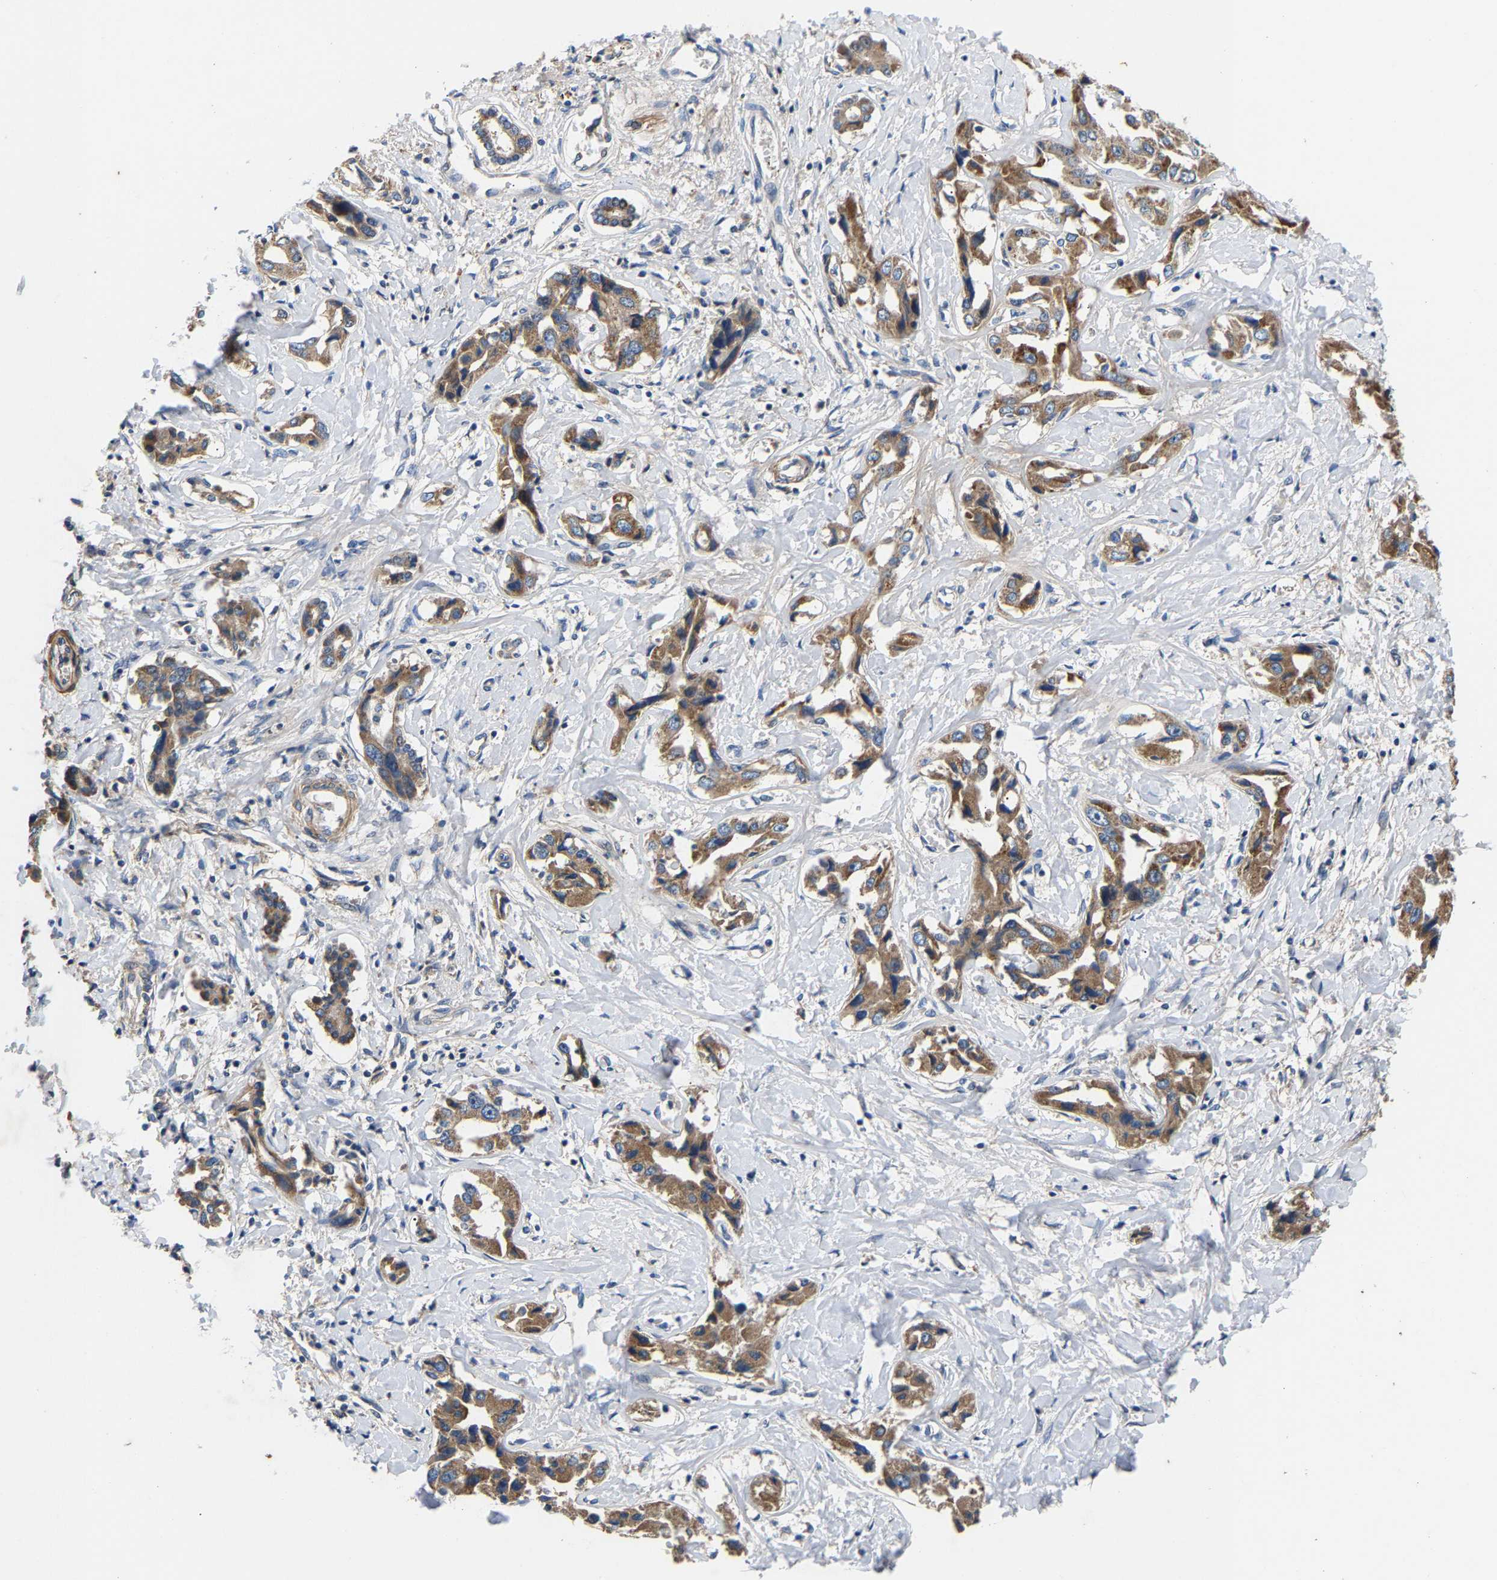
{"staining": {"intensity": "moderate", "quantity": "25%-75%", "location": "cytoplasmic/membranous"}, "tissue": "liver cancer", "cell_type": "Tumor cells", "image_type": "cancer", "snomed": [{"axis": "morphology", "description": "Cholangiocarcinoma"}, {"axis": "topography", "description": "Liver"}], "caption": "Immunohistochemistry (IHC) photomicrograph of neoplastic tissue: human liver cancer stained using immunohistochemistry (IHC) shows medium levels of moderate protein expression localized specifically in the cytoplasmic/membranous of tumor cells, appearing as a cytoplasmic/membranous brown color.", "gene": "CCDC171", "patient": {"sex": "male", "age": 59}}